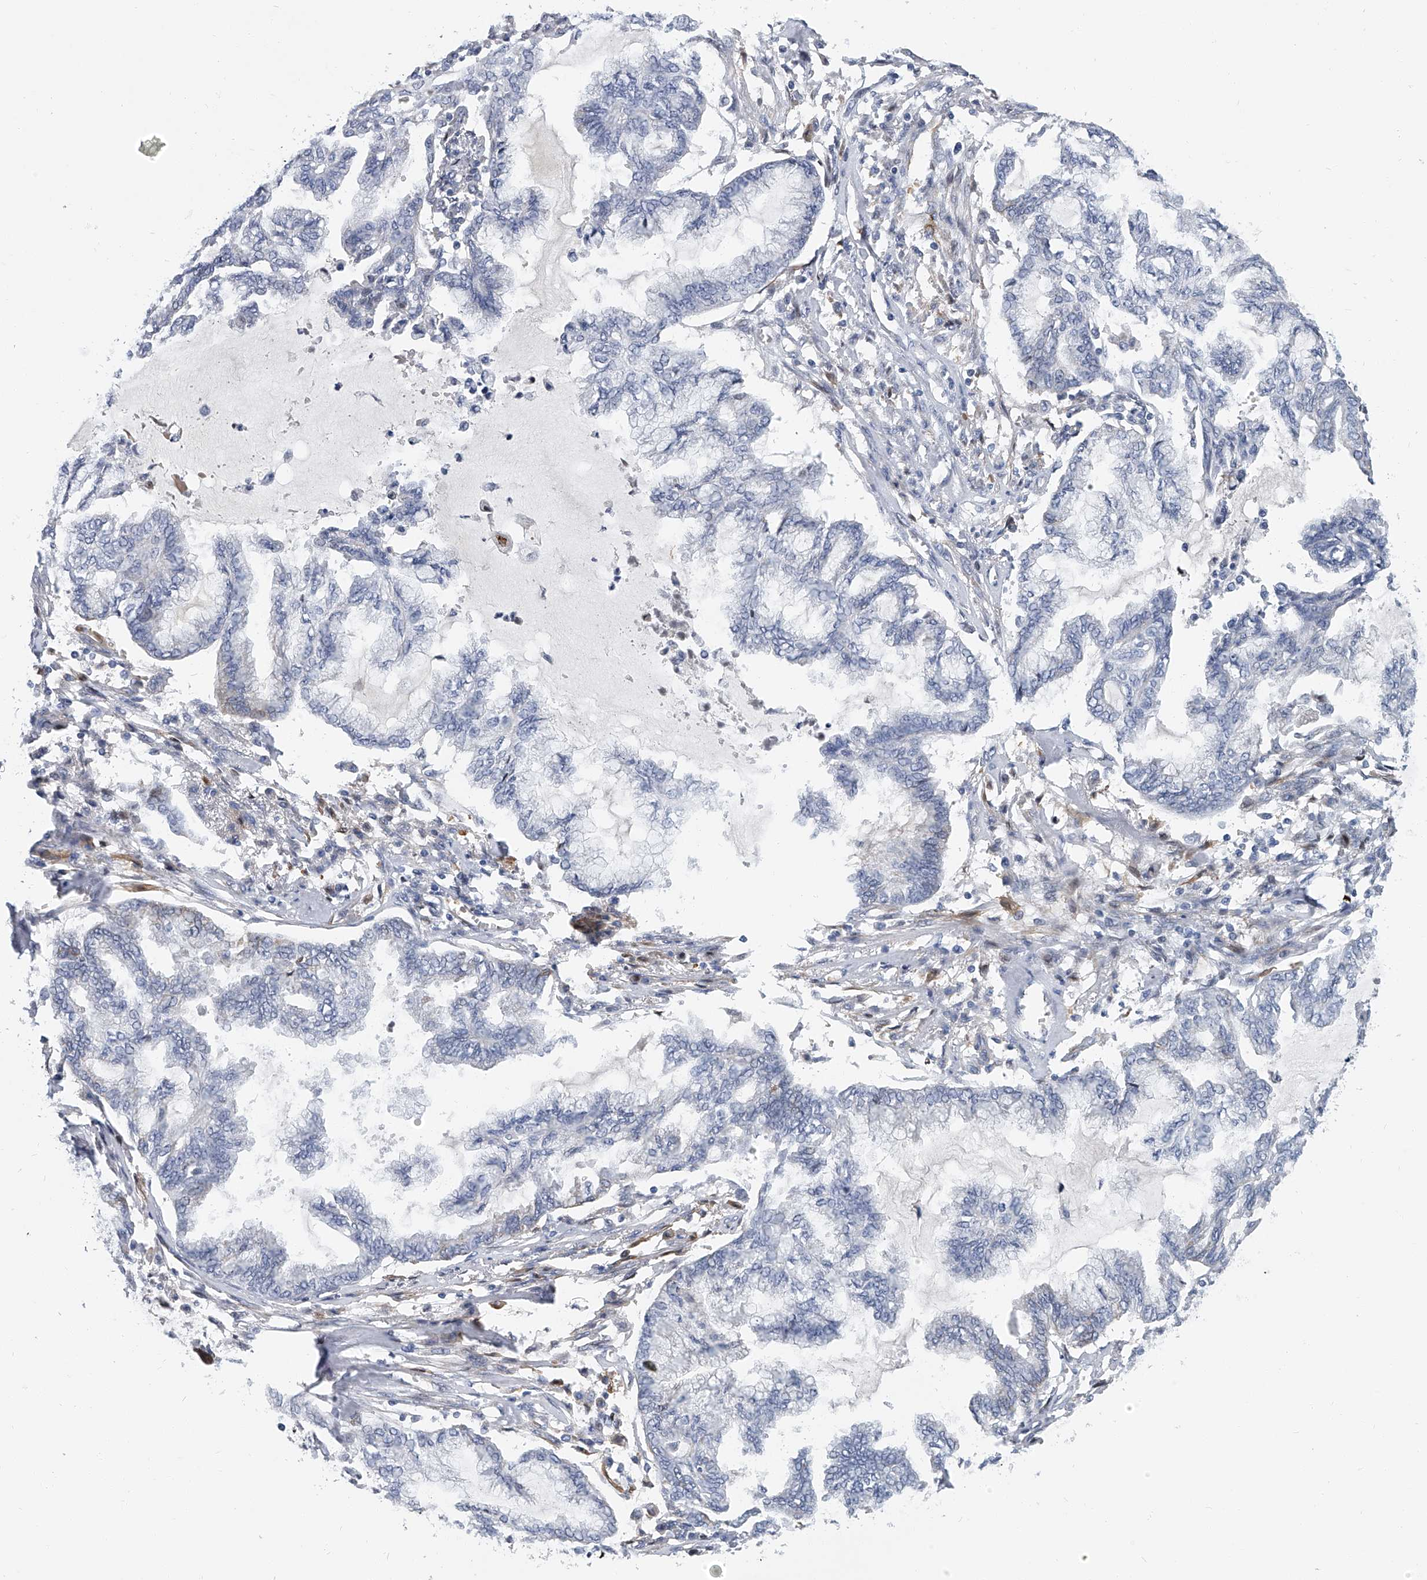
{"staining": {"intensity": "negative", "quantity": "none", "location": "none"}, "tissue": "endometrial cancer", "cell_type": "Tumor cells", "image_type": "cancer", "snomed": [{"axis": "morphology", "description": "Adenocarcinoma, NOS"}, {"axis": "topography", "description": "Endometrium"}], "caption": "Immunohistochemistry histopathology image of neoplastic tissue: human adenocarcinoma (endometrial) stained with DAB (3,3'-diaminobenzidine) displays no significant protein positivity in tumor cells.", "gene": "KIRREL1", "patient": {"sex": "female", "age": 86}}